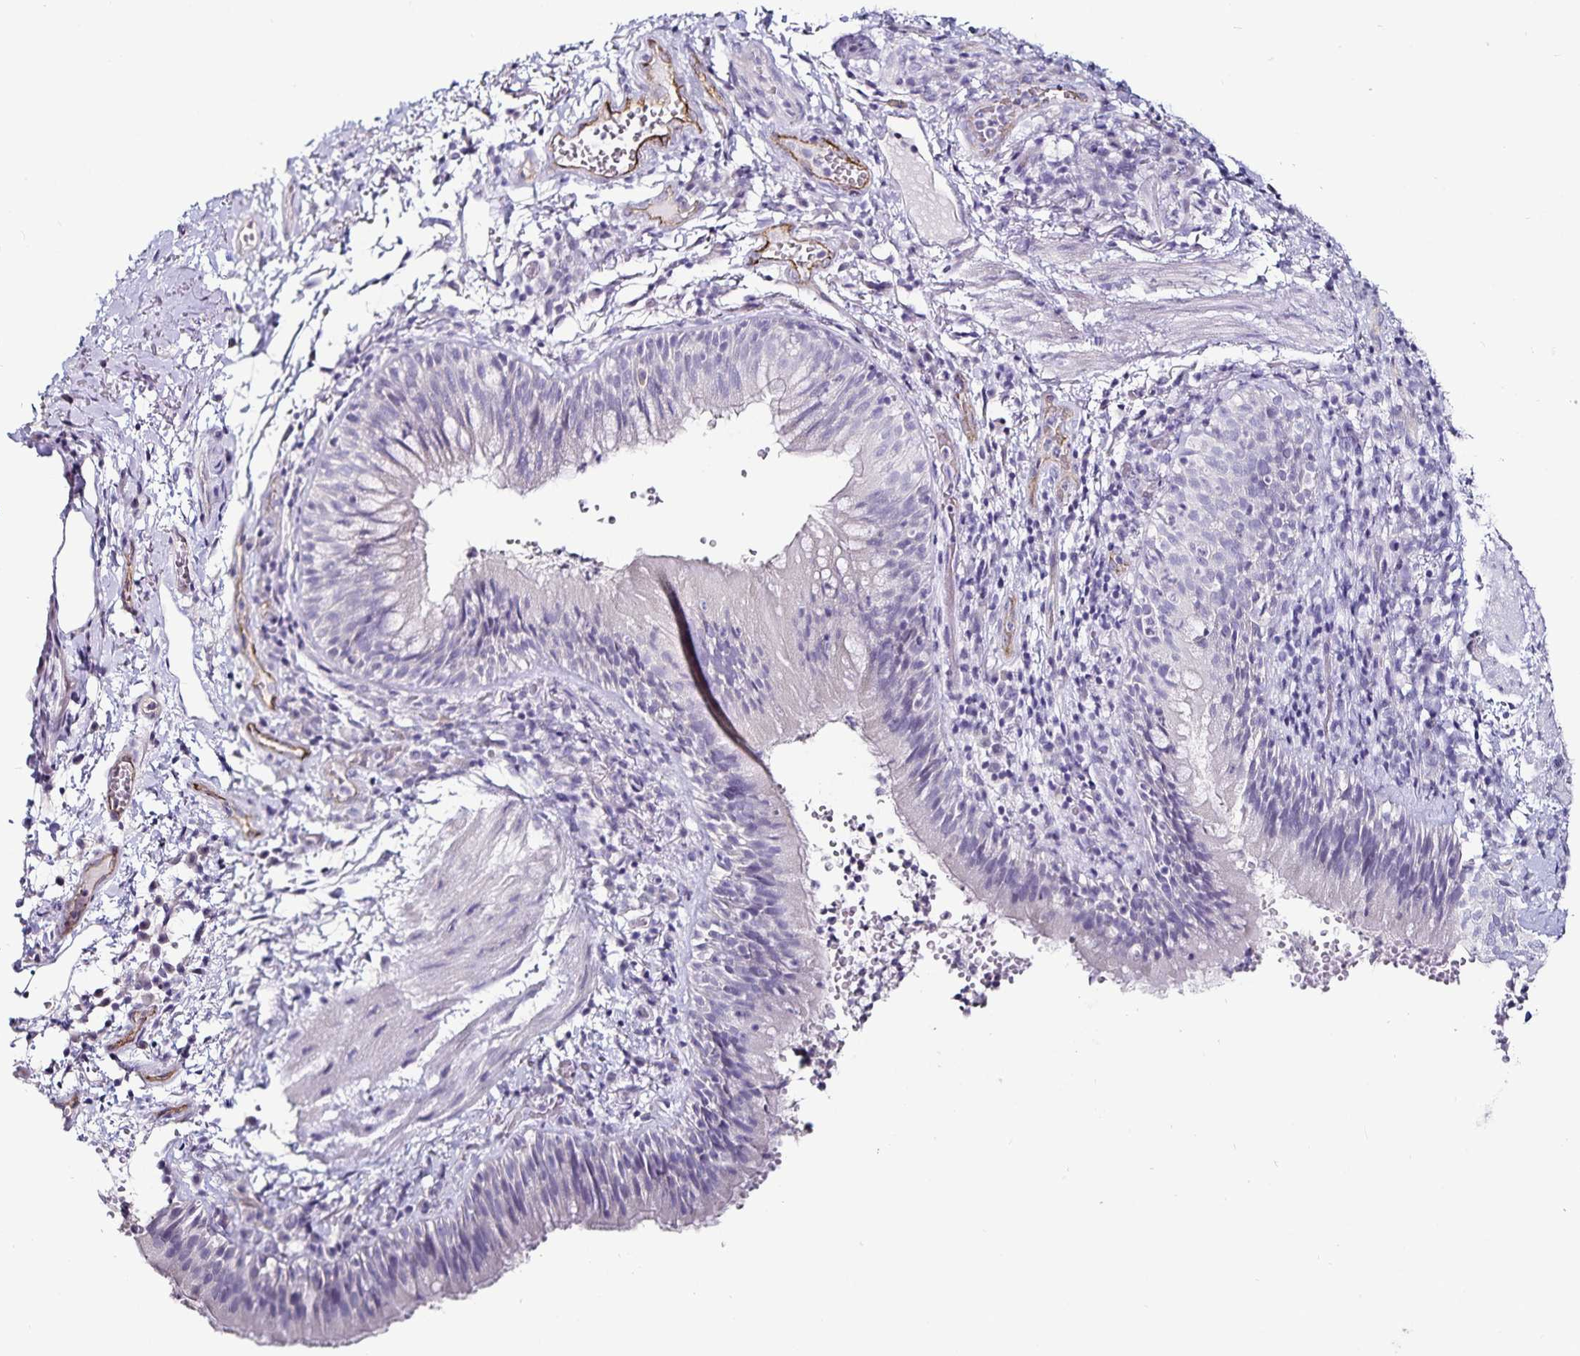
{"staining": {"intensity": "negative", "quantity": "none", "location": "none"}, "tissue": "bronchus", "cell_type": "Respiratory epithelial cells", "image_type": "normal", "snomed": [{"axis": "morphology", "description": "Normal tissue, NOS"}, {"axis": "topography", "description": "Lymph node"}, {"axis": "topography", "description": "Bronchus"}], "caption": "High magnification brightfield microscopy of normal bronchus stained with DAB (3,3'-diaminobenzidine) (brown) and counterstained with hematoxylin (blue): respiratory epithelial cells show no significant positivity. (DAB immunohistochemistry visualized using brightfield microscopy, high magnification).", "gene": "TSPAN7", "patient": {"sex": "male", "age": 56}}